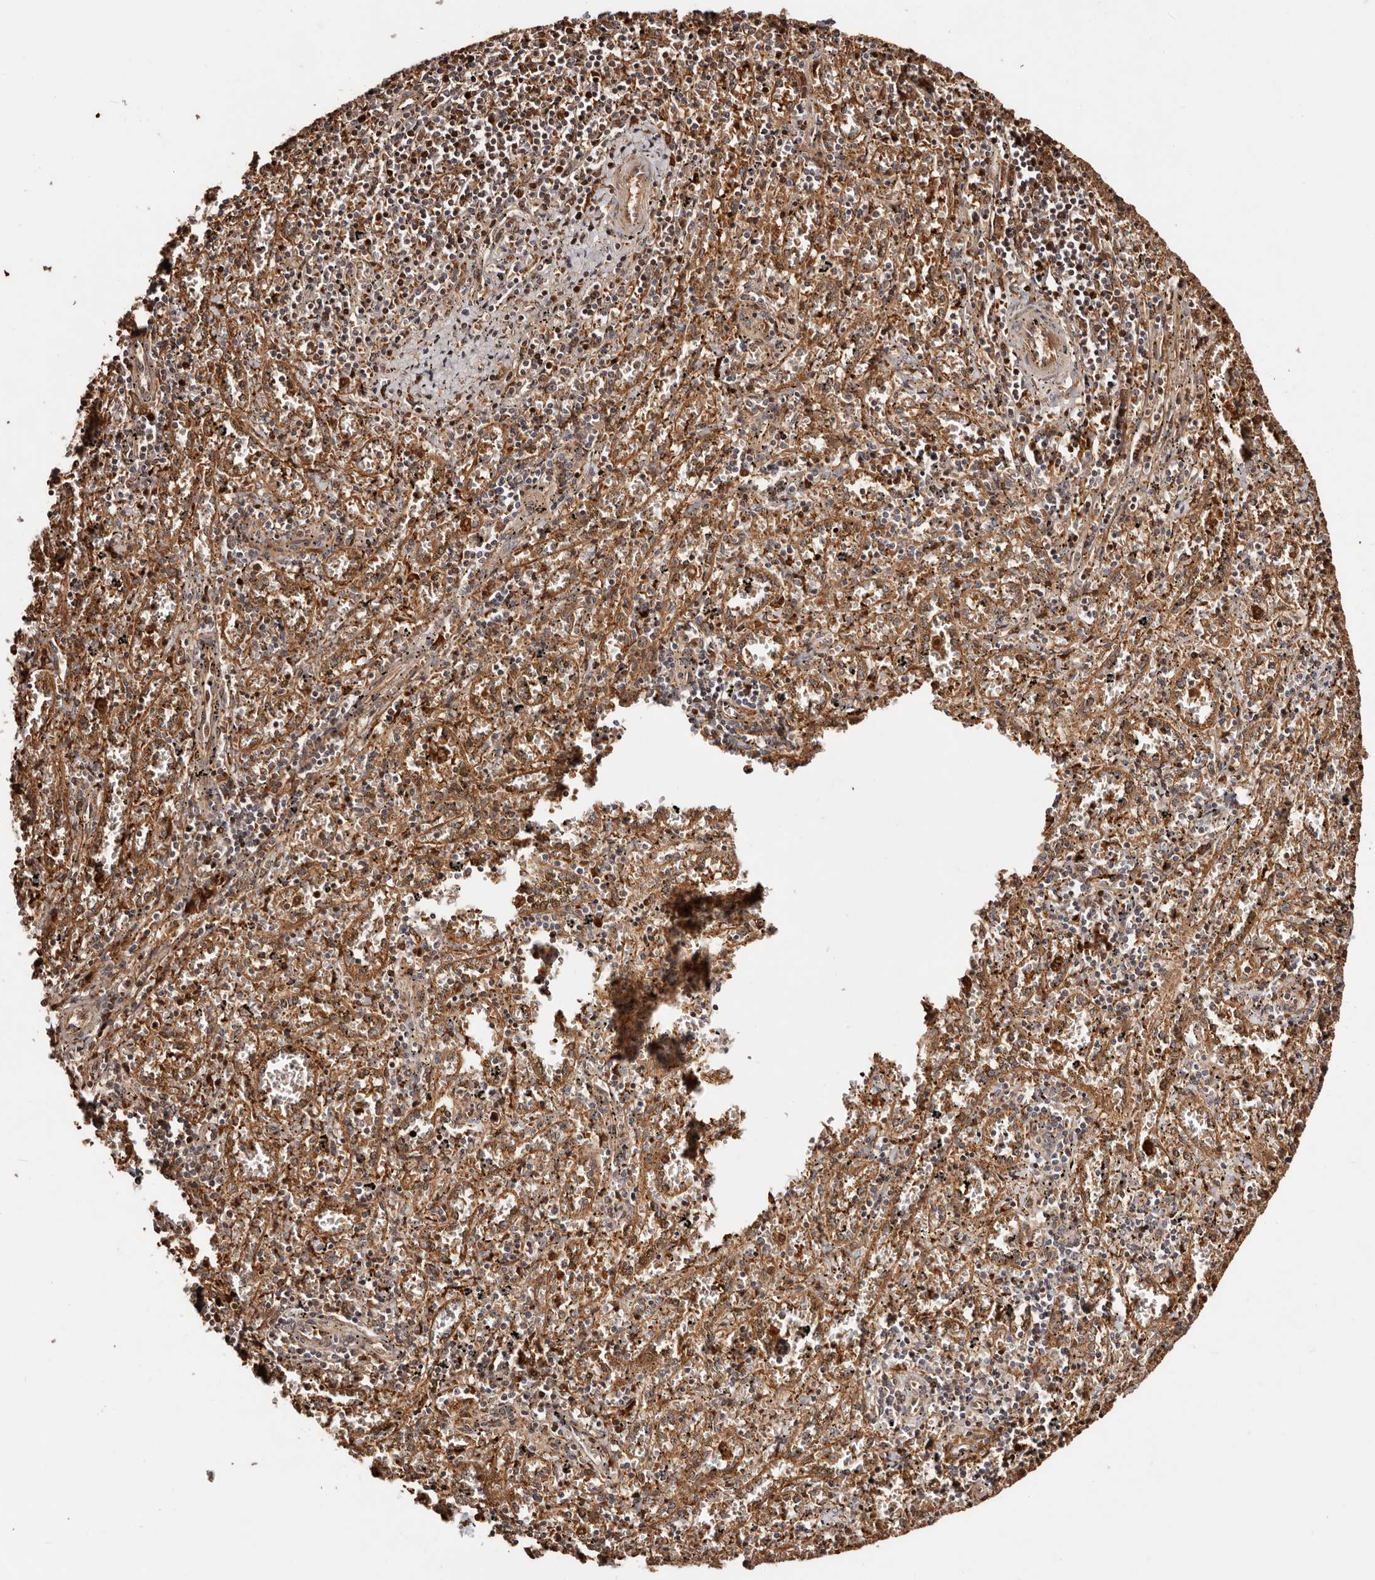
{"staining": {"intensity": "moderate", "quantity": "25%-75%", "location": "cytoplasmic/membranous,nuclear"}, "tissue": "spleen", "cell_type": "Cells in red pulp", "image_type": "normal", "snomed": [{"axis": "morphology", "description": "Normal tissue, NOS"}, {"axis": "topography", "description": "Spleen"}], "caption": "Cells in red pulp reveal medium levels of moderate cytoplasmic/membranous,nuclear expression in about 25%-75% of cells in normal spleen.", "gene": "PTPN22", "patient": {"sex": "male", "age": 11}}